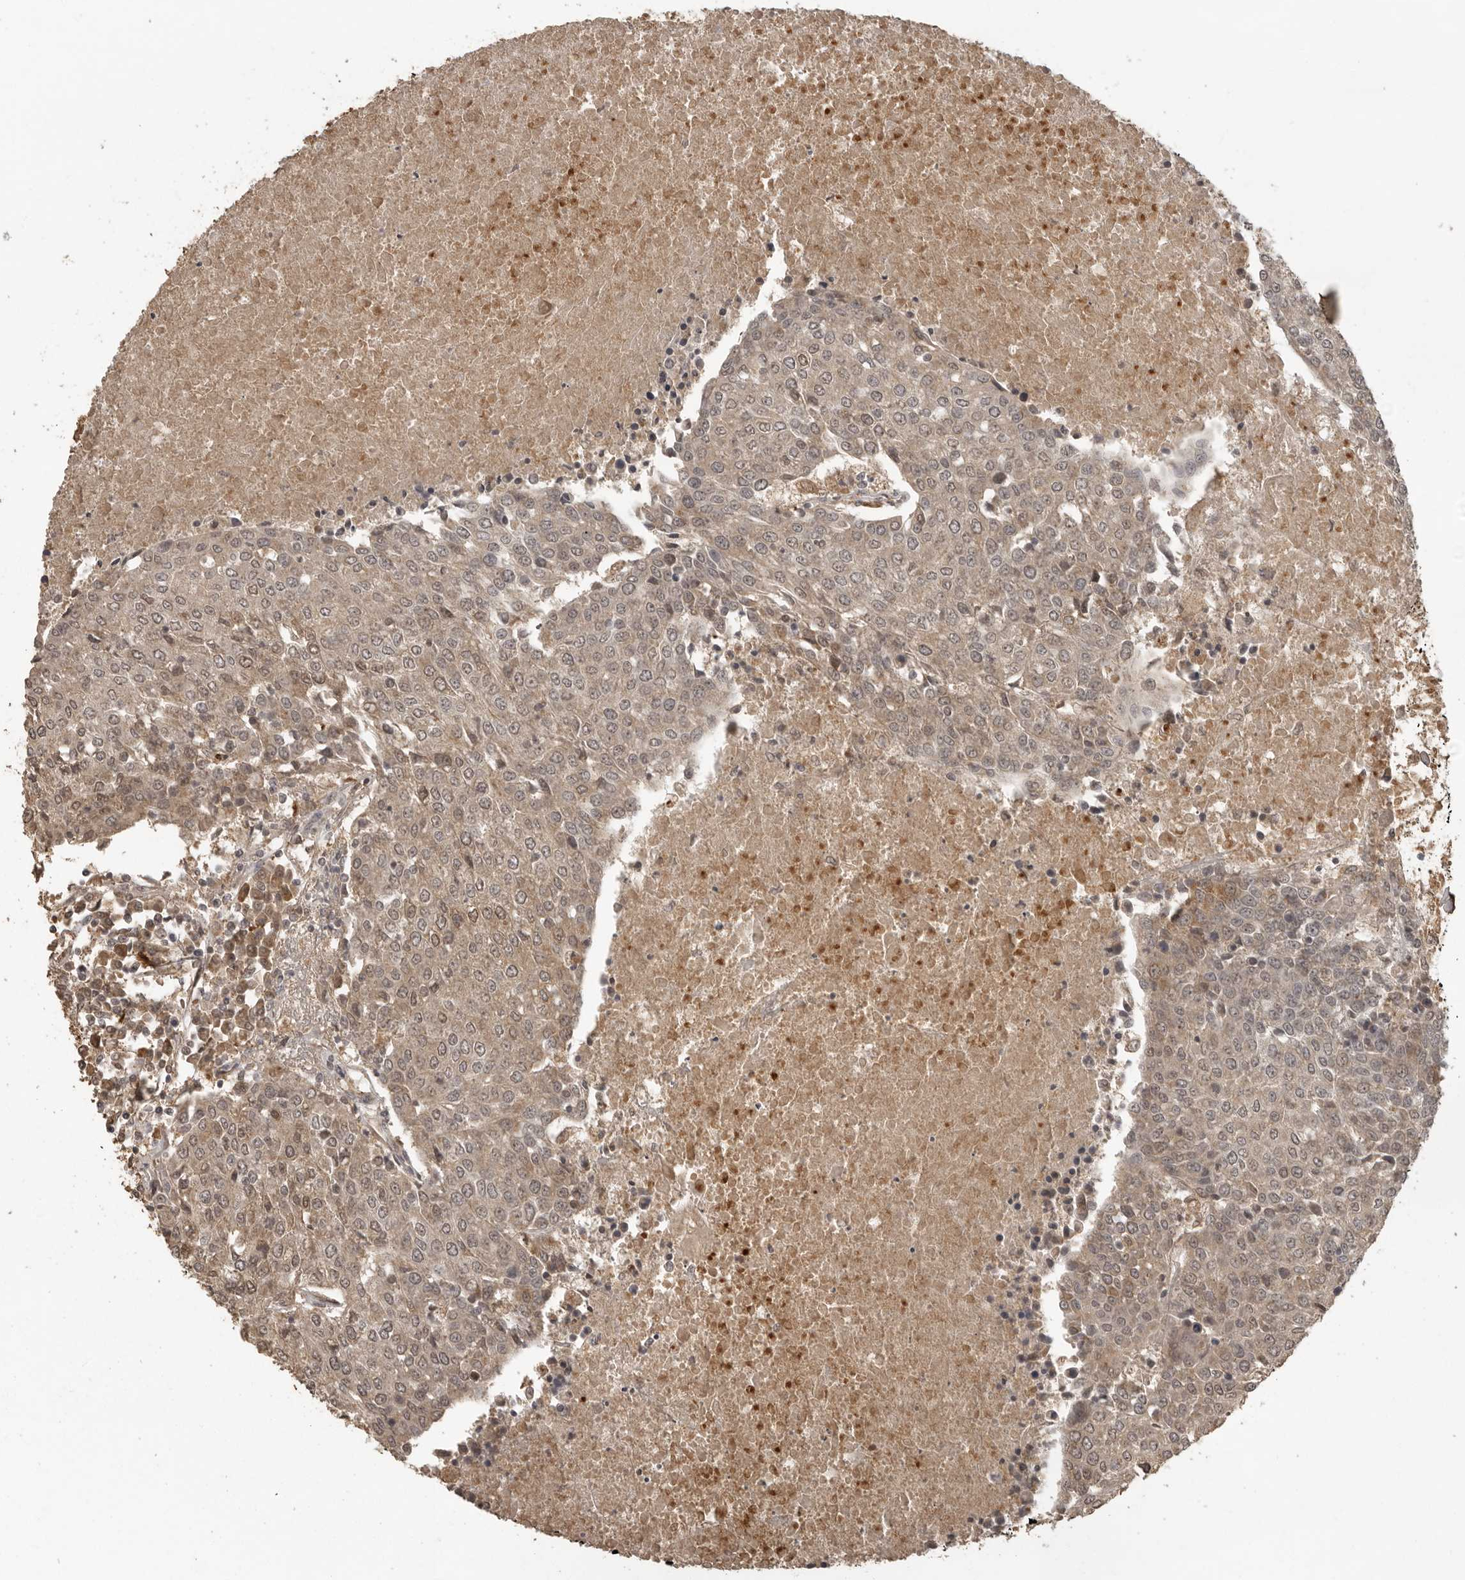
{"staining": {"intensity": "weak", "quantity": "25%-75%", "location": "cytoplasmic/membranous,nuclear"}, "tissue": "urothelial cancer", "cell_type": "Tumor cells", "image_type": "cancer", "snomed": [{"axis": "morphology", "description": "Urothelial carcinoma, High grade"}, {"axis": "topography", "description": "Urinary bladder"}], "caption": "Immunohistochemical staining of urothelial cancer reveals weak cytoplasmic/membranous and nuclear protein staining in about 25%-75% of tumor cells.", "gene": "CTF1", "patient": {"sex": "female", "age": 85}}